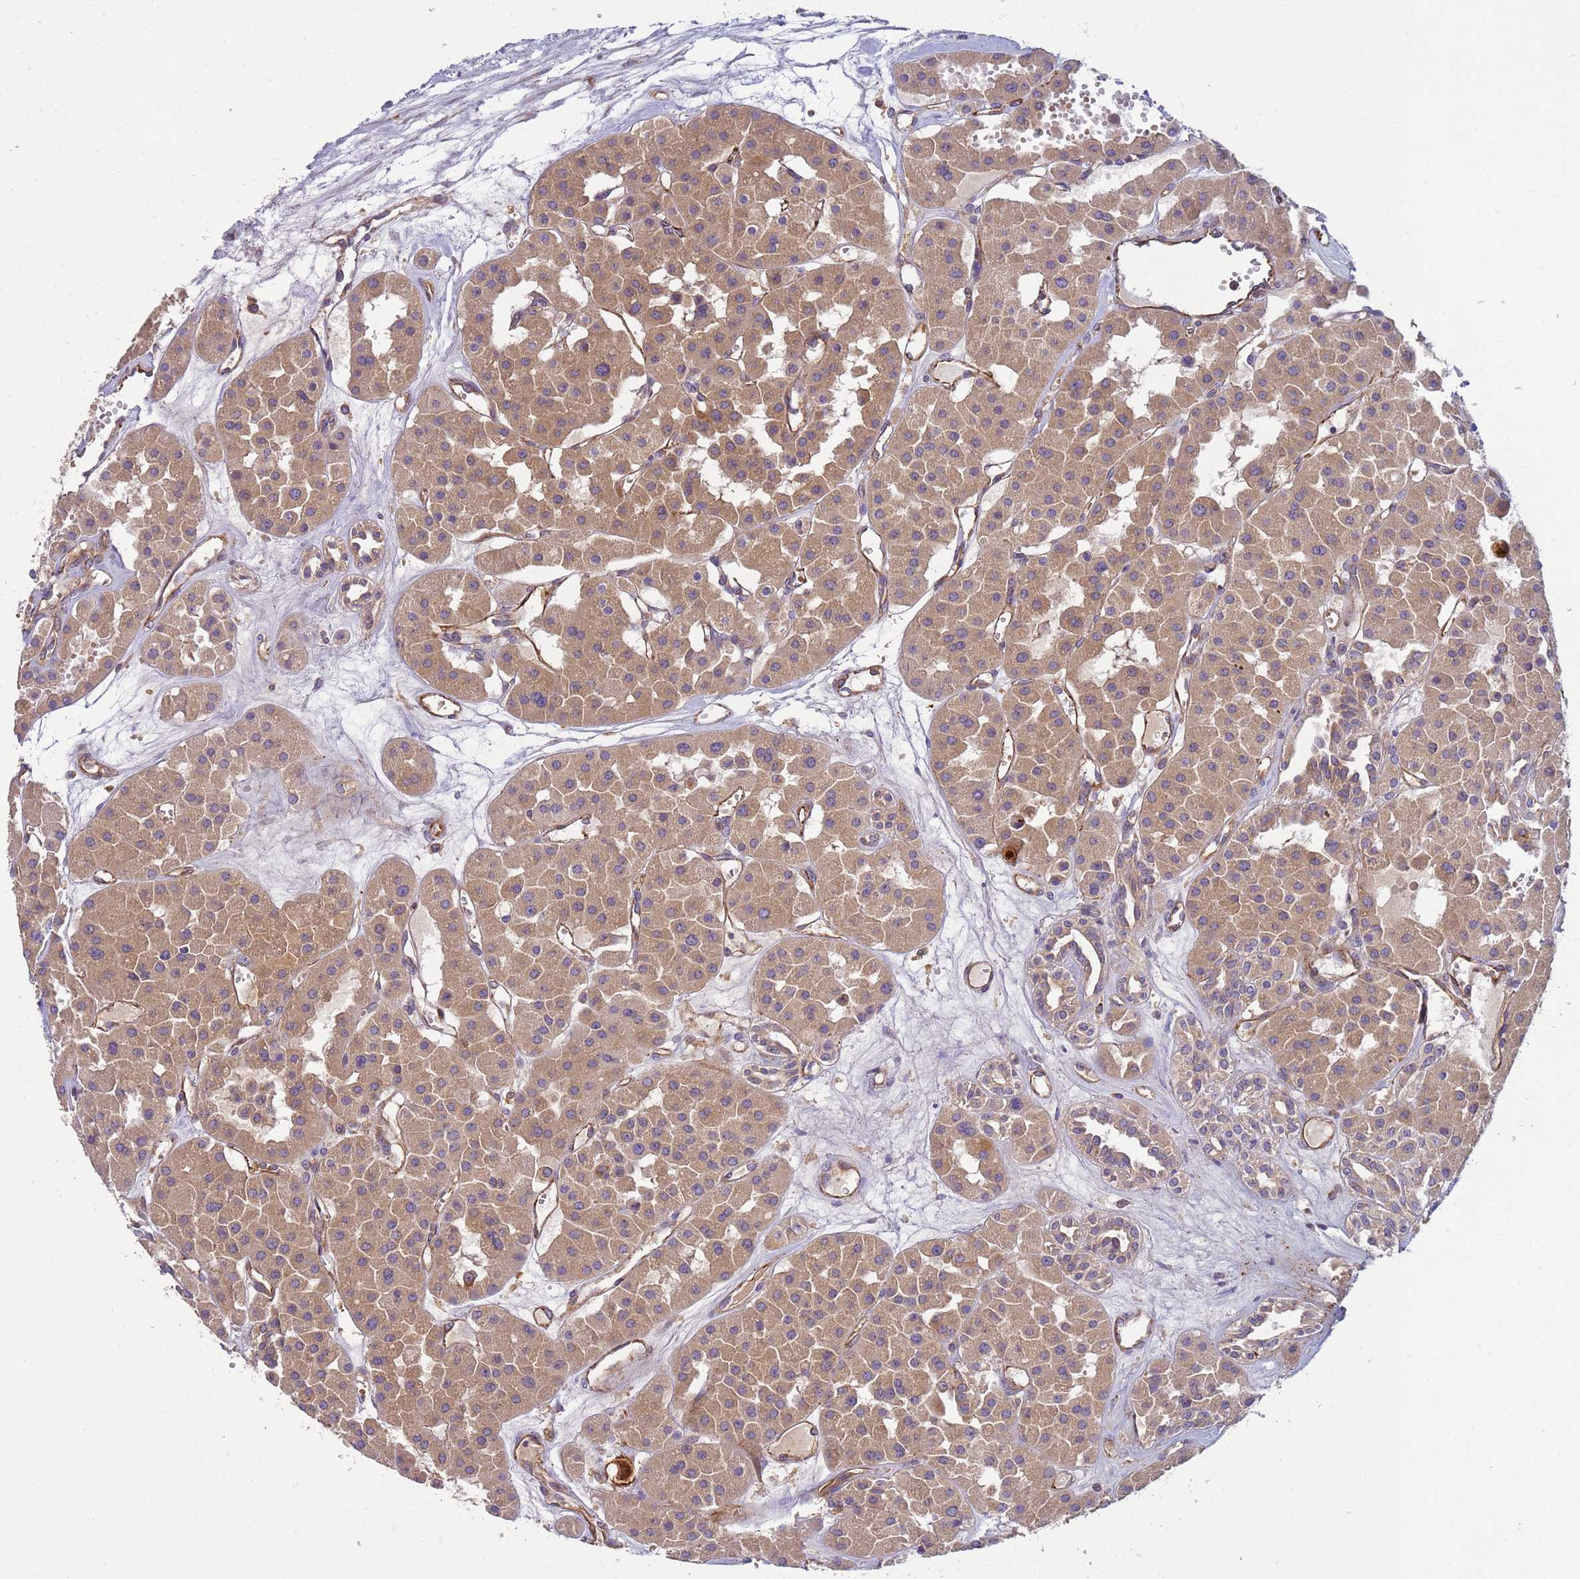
{"staining": {"intensity": "moderate", "quantity": ">75%", "location": "cytoplasmic/membranous"}, "tissue": "renal cancer", "cell_type": "Tumor cells", "image_type": "cancer", "snomed": [{"axis": "morphology", "description": "Carcinoma, NOS"}, {"axis": "topography", "description": "Kidney"}], "caption": "IHC (DAB (3,3'-diaminobenzidine)) staining of carcinoma (renal) shows moderate cytoplasmic/membranous protein staining in approximately >75% of tumor cells. The staining is performed using DAB brown chromogen to label protein expression. The nuclei are counter-stained blue using hematoxylin.", "gene": "RAB10", "patient": {"sex": "female", "age": 75}}